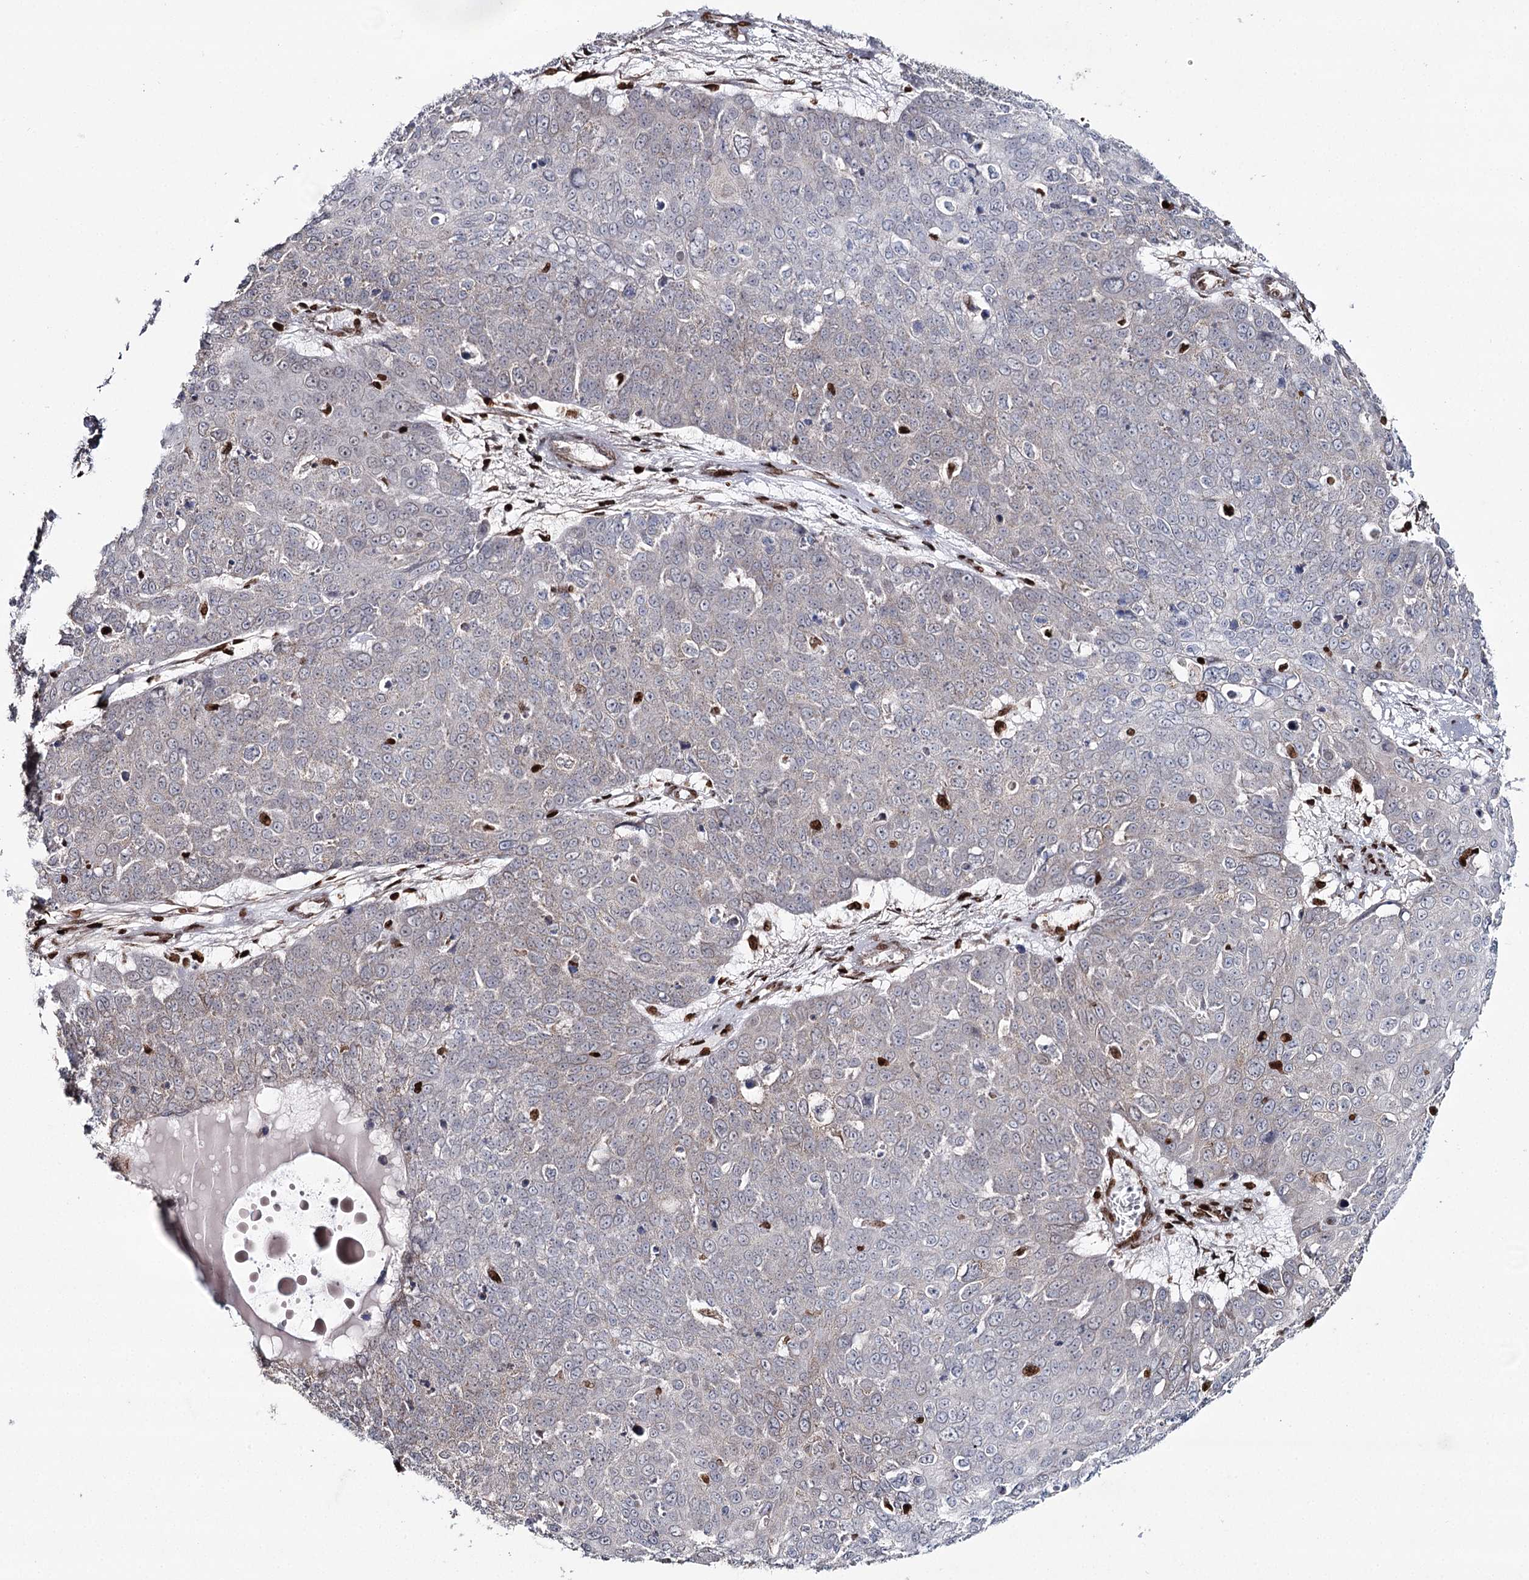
{"staining": {"intensity": "negative", "quantity": "none", "location": "none"}, "tissue": "skin cancer", "cell_type": "Tumor cells", "image_type": "cancer", "snomed": [{"axis": "morphology", "description": "Squamous cell carcinoma, NOS"}, {"axis": "topography", "description": "Skin"}], "caption": "High power microscopy photomicrograph of an IHC photomicrograph of skin squamous cell carcinoma, revealing no significant staining in tumor cells. (Stains: DAB immunohistochemistry (IHC) with hematoxylin counter stain, Microscopy: brightfield microscopy at high magnification).", "gene": "PDHX", "patient": {"sex": "male", "age": 71}}